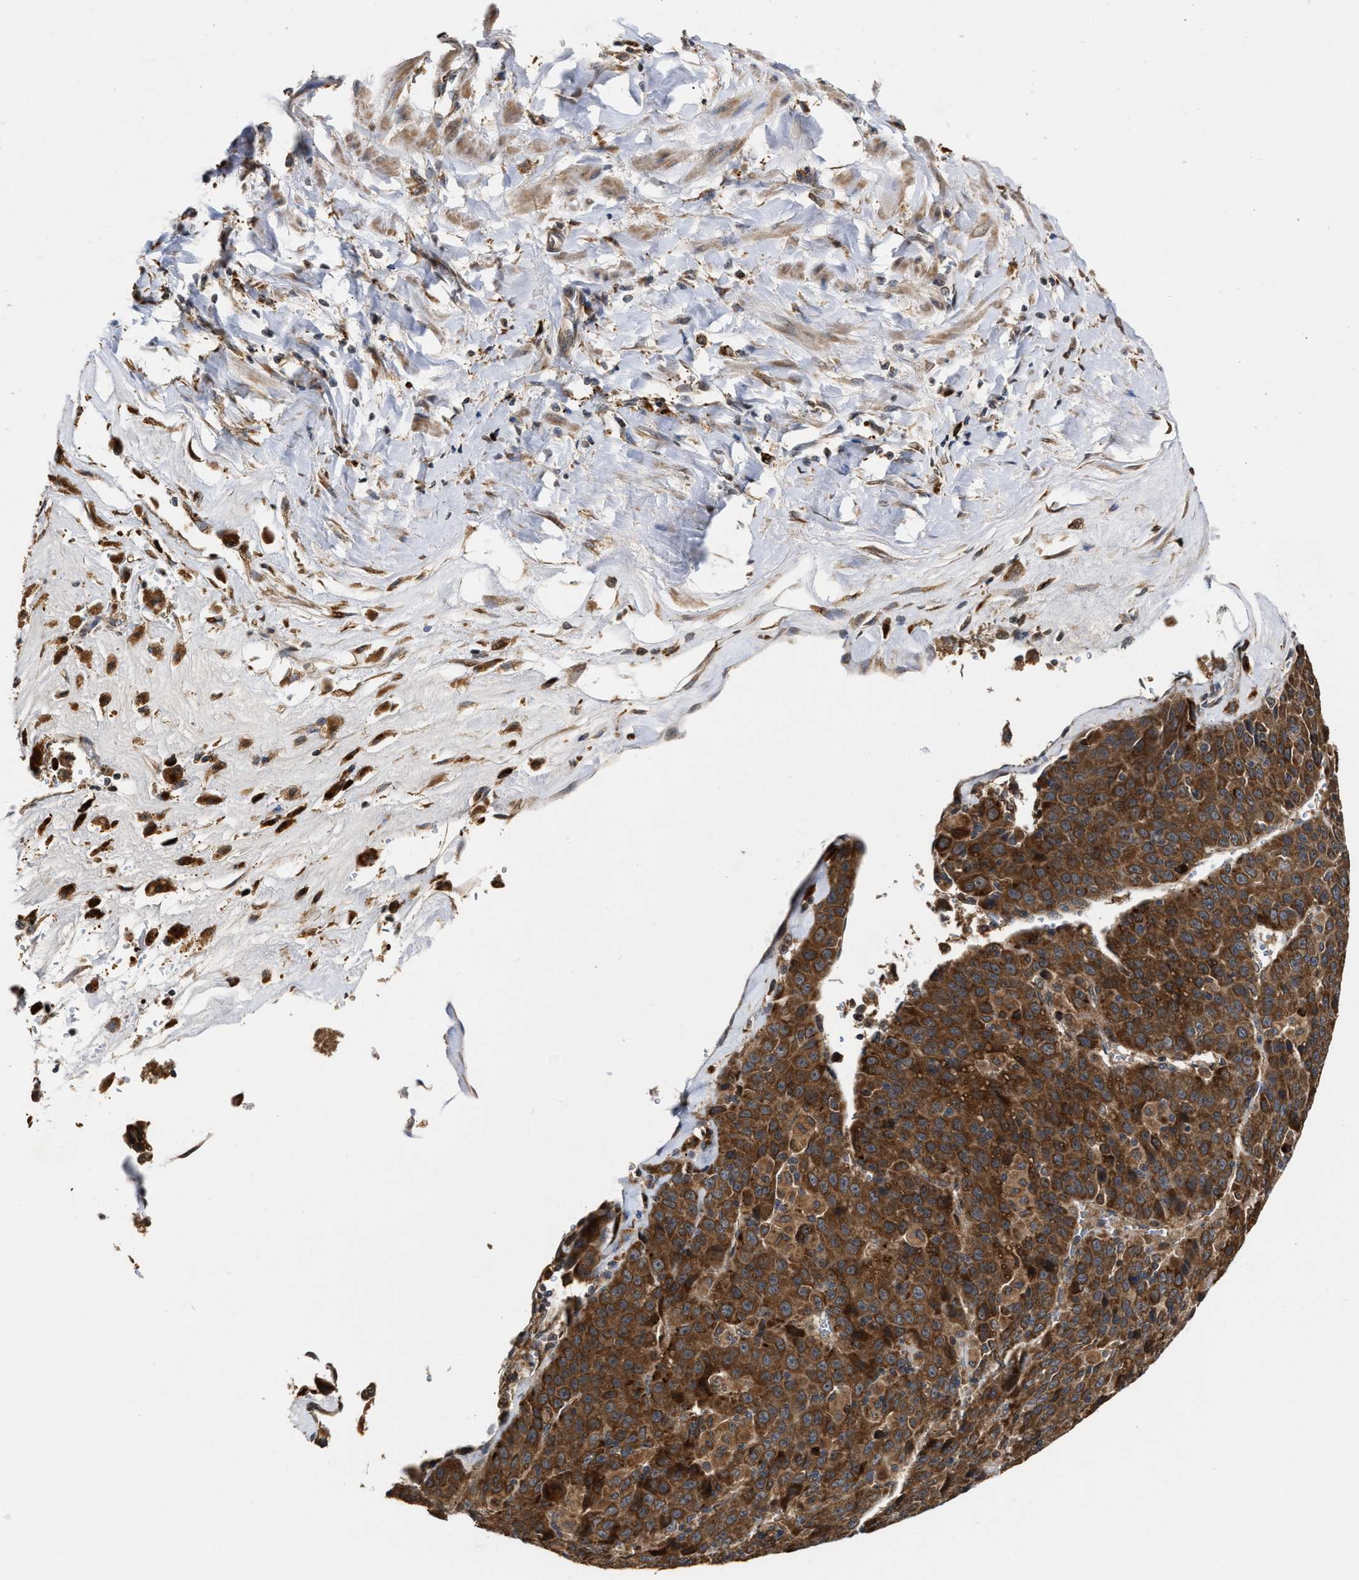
{"staining": {"intensity": "strong", "quantity": ">75%", "location": "cytoplasmic/membranous"}, "tissue": "liver cancer", "cell_type": "Tumor cells", "image_type": "cancer", "snomed": [{"axis": "morphology", "description": "Carcinoma, Hepatocellular, NOS"}, {"axis": "topography", "description": "Liver"}], "caption": "A high amount of strong cytoplasmic/membranous expression is seen in about >75% of tumor cells in liver hepatocellular carcinoma tissue.", "gene": "SAR1A", "patient": {"sex": "female", "age": 53}}